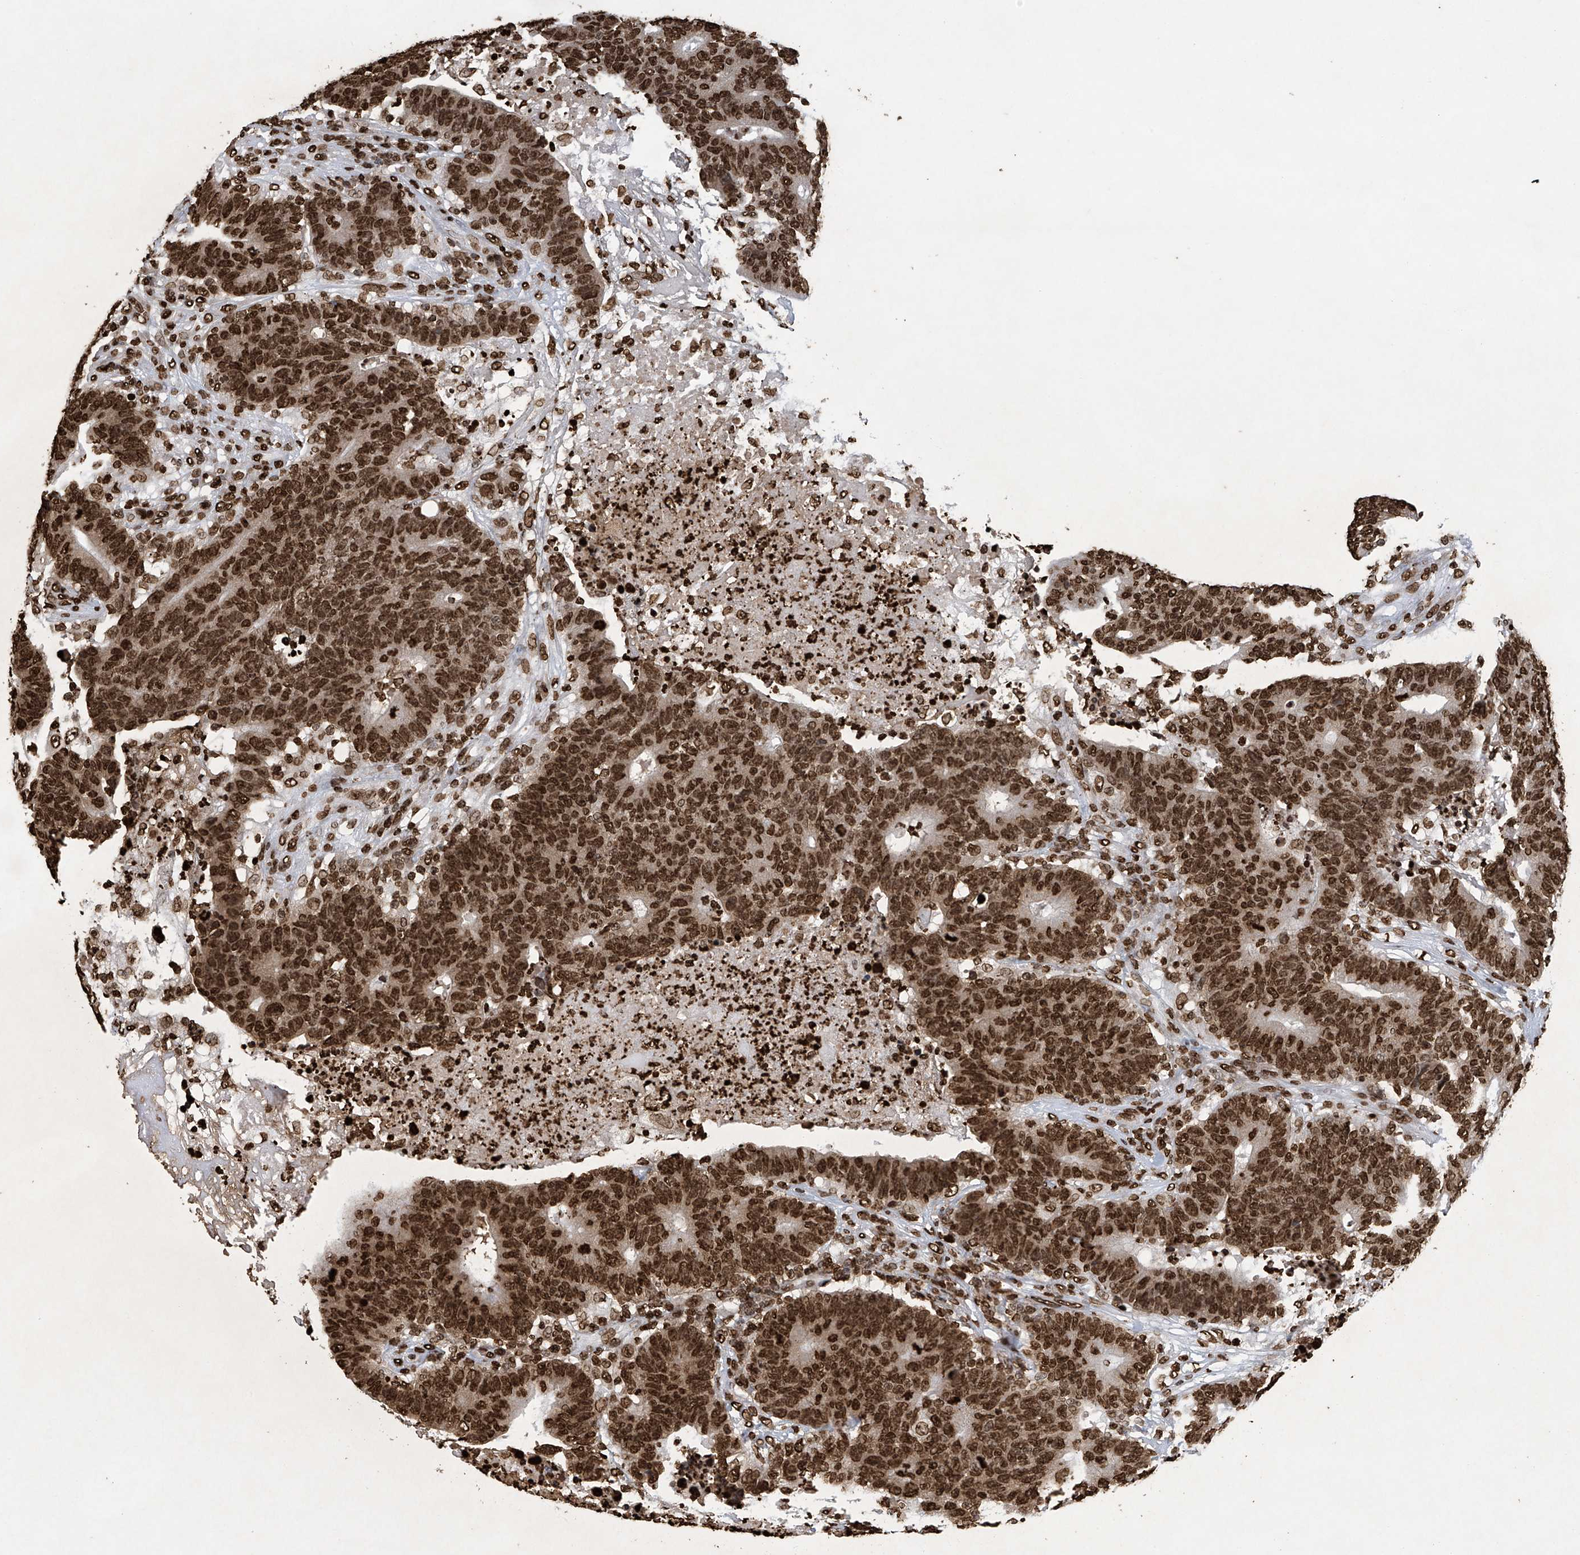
{"staining": {"intensity": "strong", "quantity": ">75%", "location": "nuclear"}, "tissue": "colorectal cancer", "cell_type": "Tumor cells", "image_type": "cancer", "snomed": [{"axis": "morphology", "description": "Normal tissue, NOS"}, {"axis": "morphology", "description": "Adenocarcinoma, NOS"}, {"axis": "topography", "description": "Colon"}], "caption": "Human colorectal adenocarcinoma stained with a protein marker exhibits strong staining in tumor cells.", "gene": "H3-3A", "patient": {"sex": "female", "age": 75}}